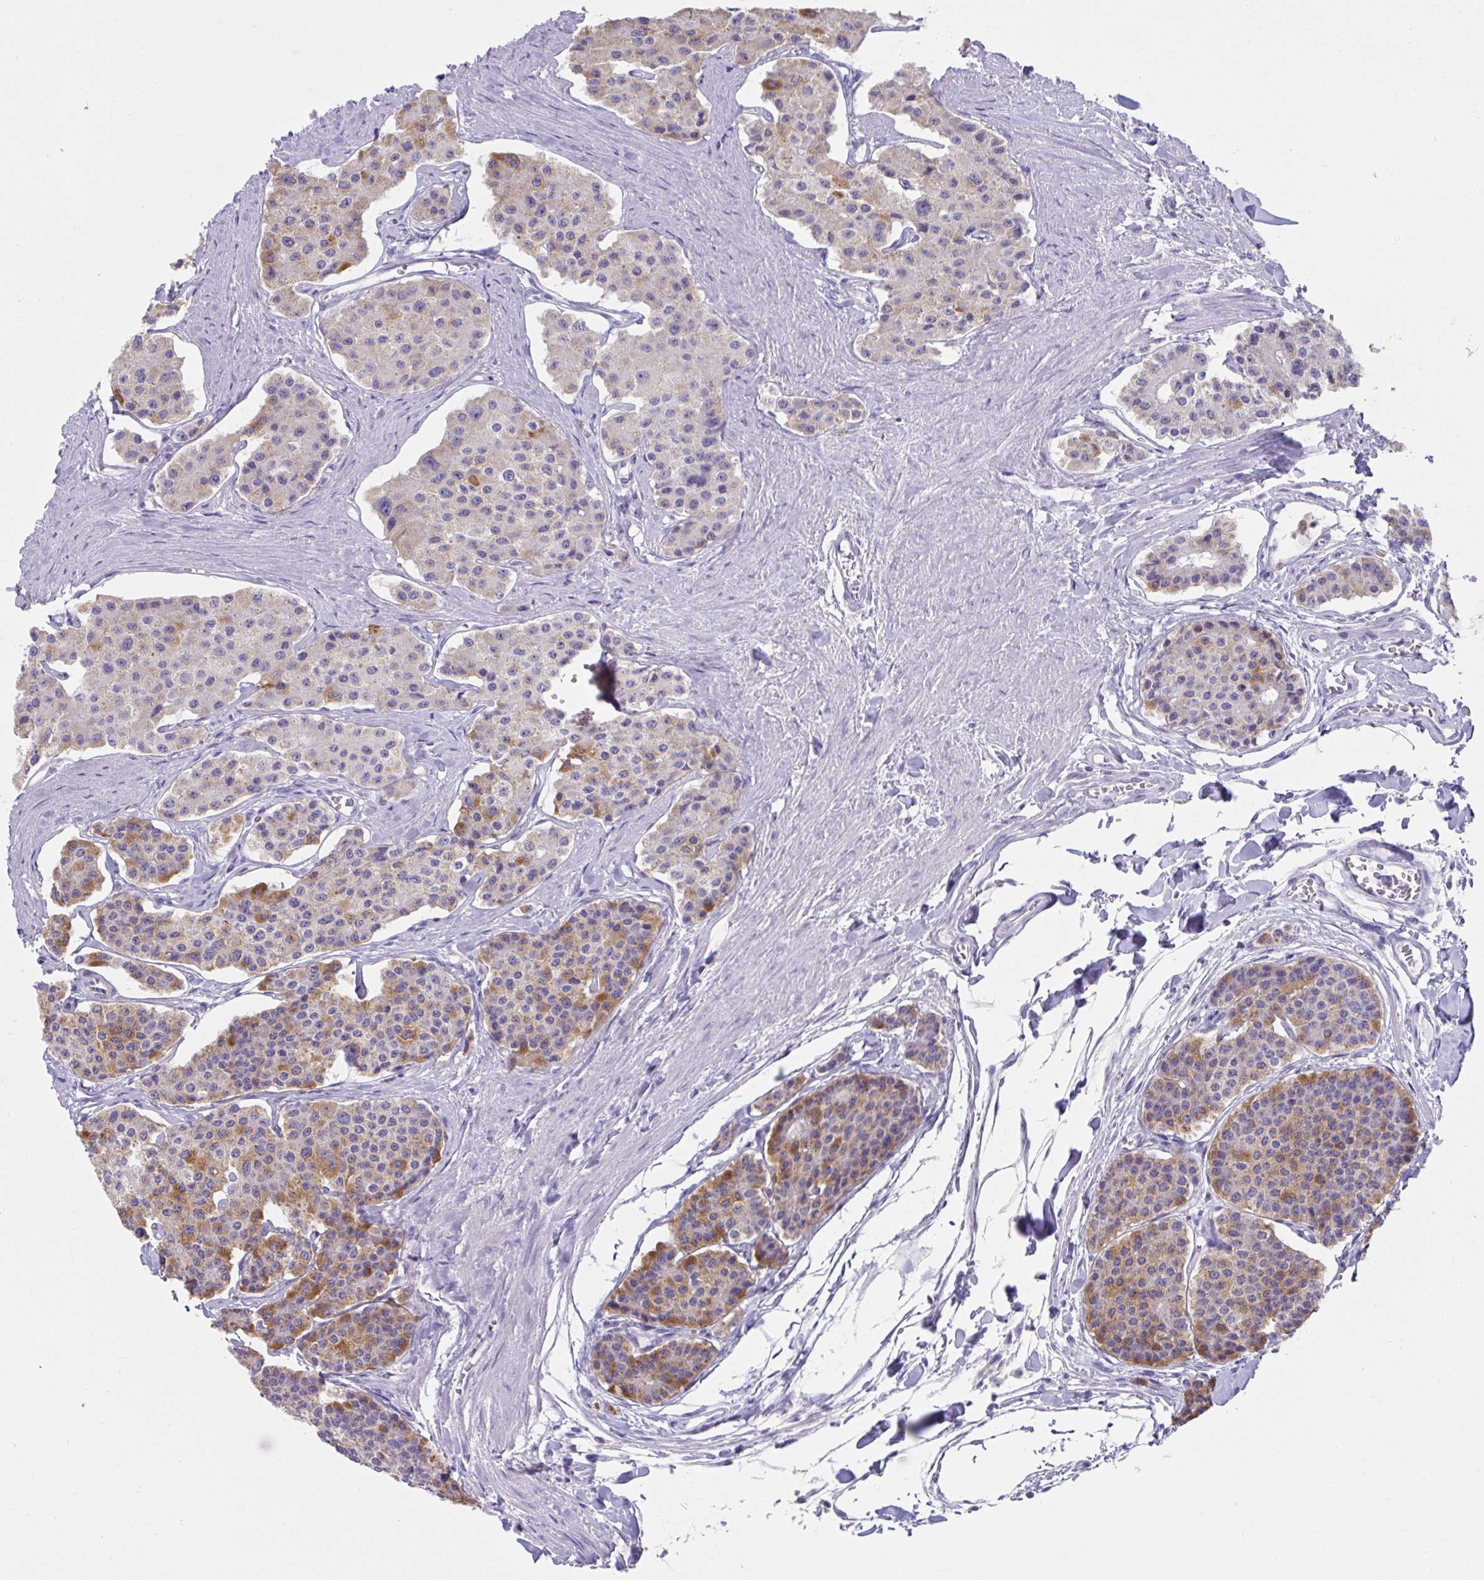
{"staining": {"intensity": "moderate", "quantity": "<25%", "location": "cytoplasmic/membranous"}, "tissue": "carcinoid", "cell_type": "Tumor cells", "image_type": "cancer", "snomed": [{"axis": "morphology", "description": "Carcinoid, malignant, NOS"}, {"axis": "topography", "description": "Small intestine"}], "caption": "IHC of human carcinoid reveals low levels of moderate cytoplasmic/membranous positivity in about <25% of tumor cells.", "gene": "CXCR1", "patient": {"sex": "female", "age": 65}}